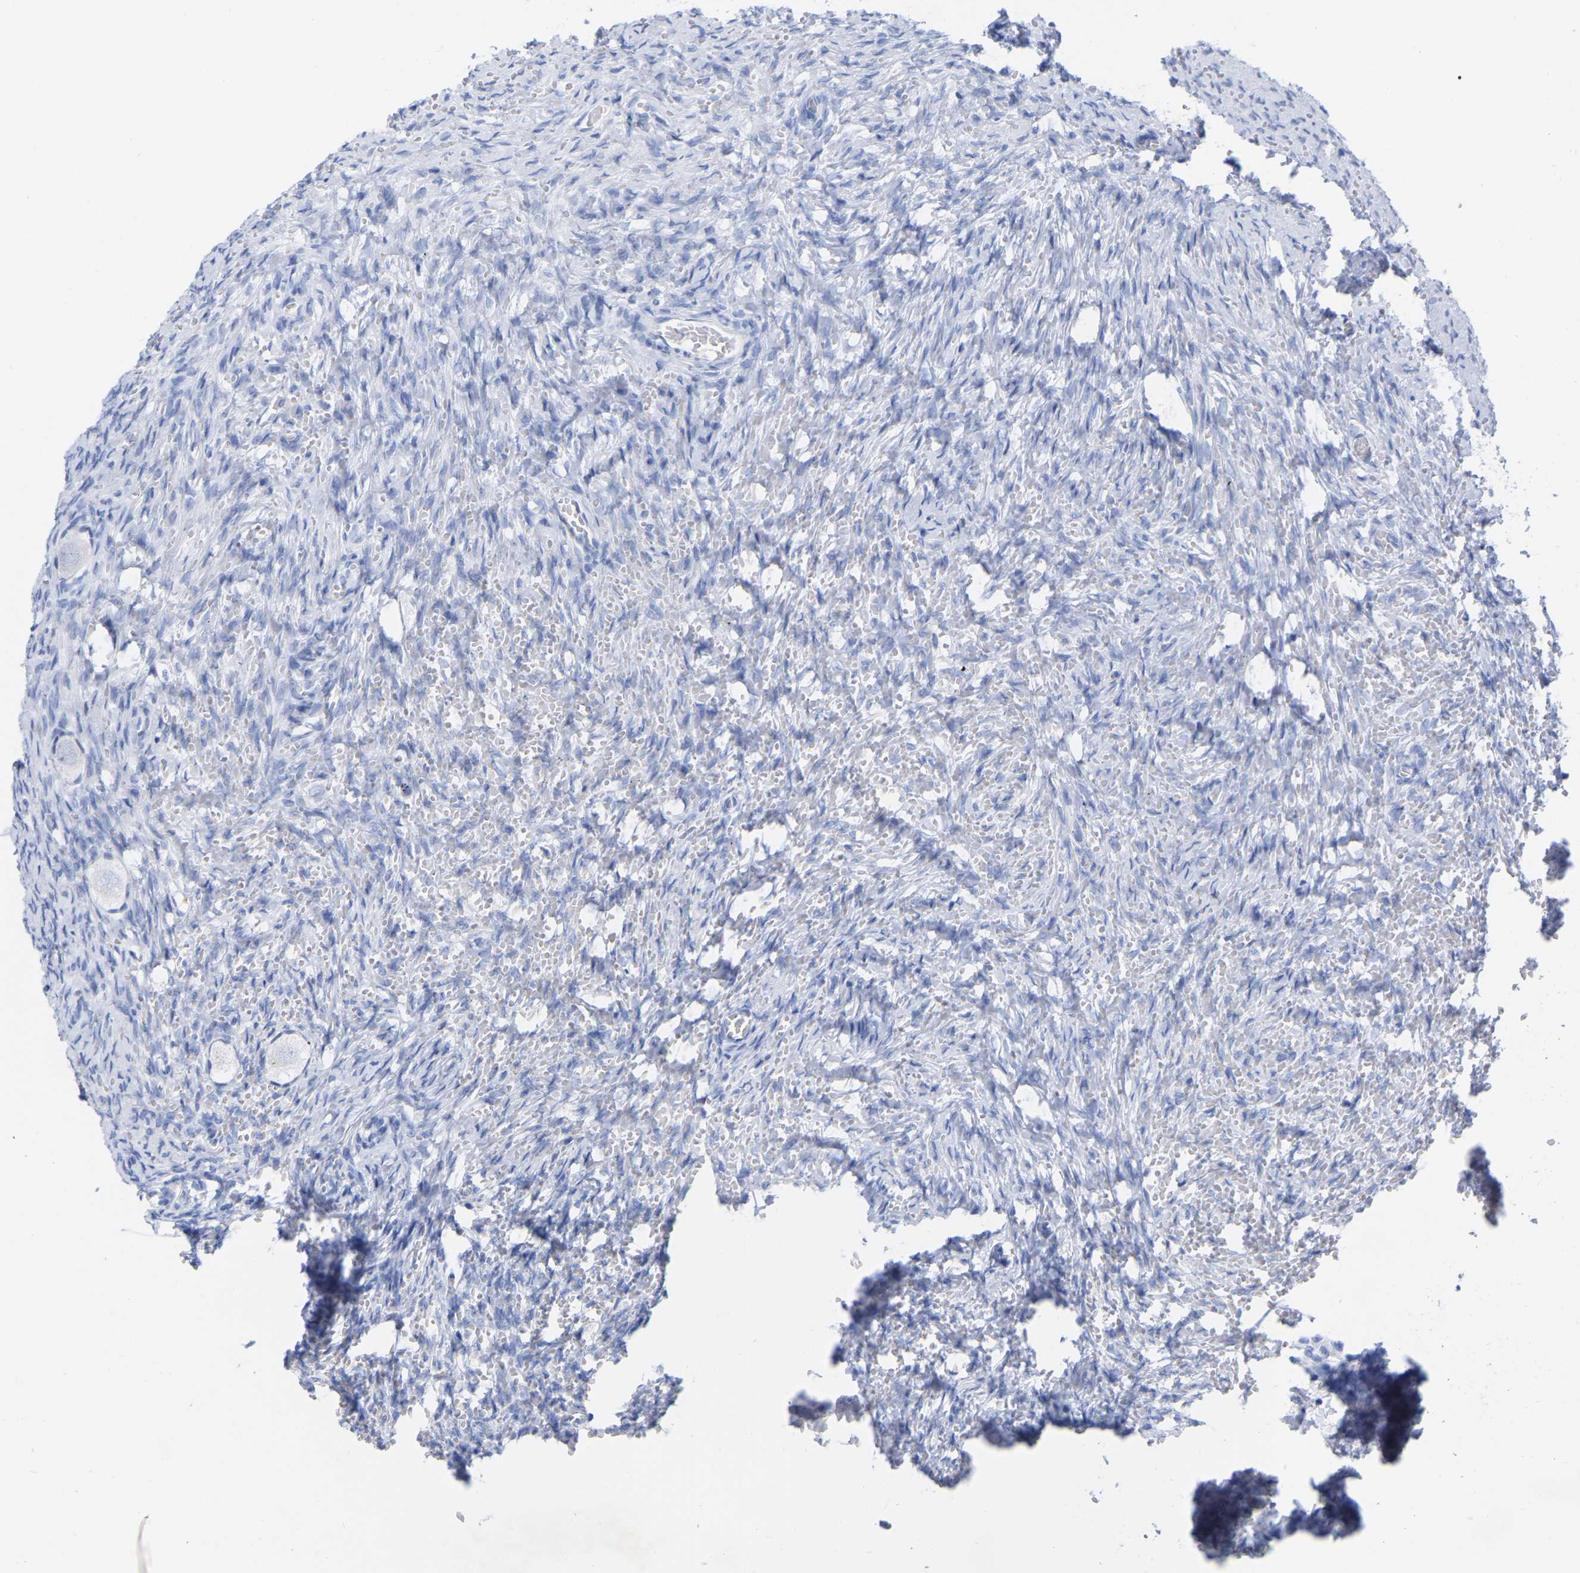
{"staining": {"intensity": "negative", "quantity": "none", "location": "none"}, "tissue": "ovary", "cell_type": "Follicle cells", "image_type": "normal", "snomed": [{"axis": "morphology", "description": "Normal tissue, NOS"}, {"axis": "topography", "description": "Ovary"}], "caption": "Immunohistochemistry (IHC) of normal ovary demonstrates no expression in follicle cells. Nuclei are stained in blue.", "gene": "HAPLN1", "patient": {"sex": "female", "age": 27}}